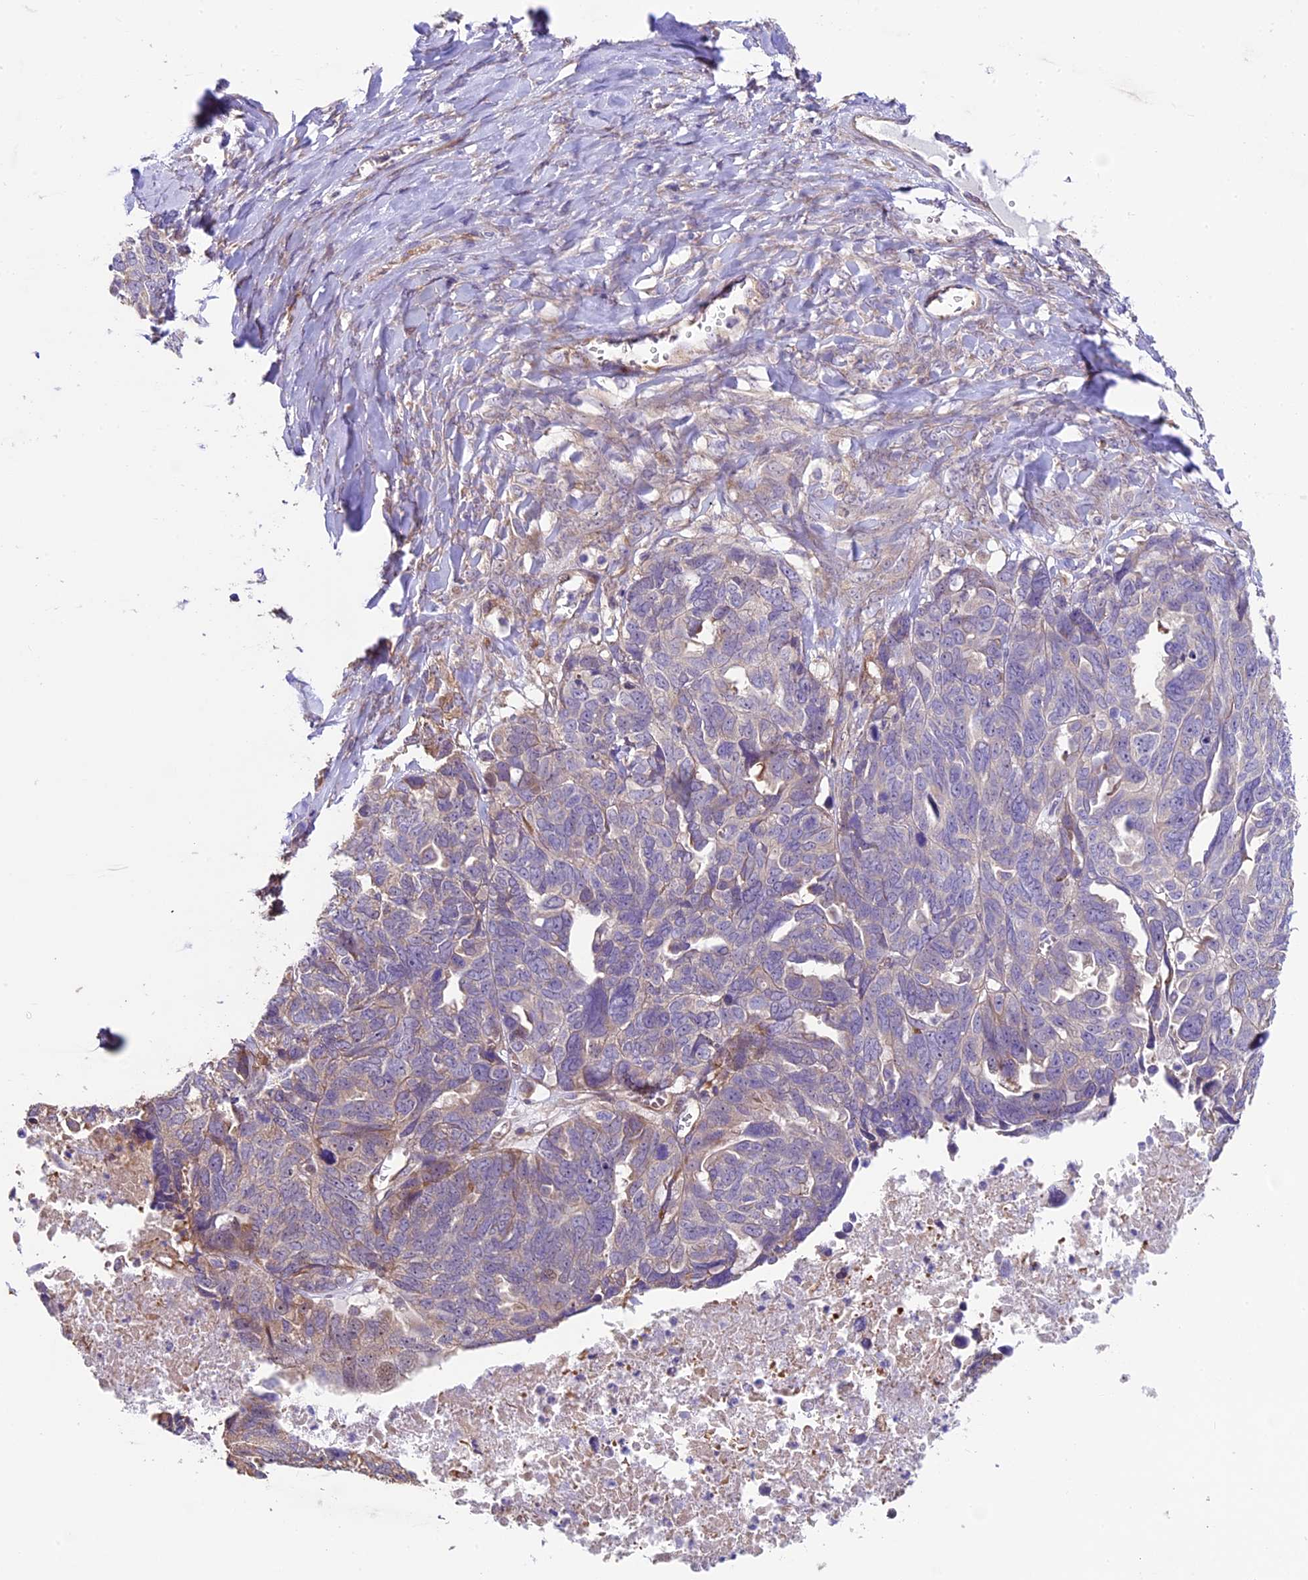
{"staining": {"intensity": "weak", "quantity": "<25%", "location": "cytoplasmic/membranous"}, "tissue": "ovarian cancer", "cell_type": "Tumor cells", "image_type": "cancer", "snomed": [{"axis": "morphology", "description": "Cystadenocarcinoma, serous, NOS"}, {"axis": "topography", "description": "Ovary"}], "caption": "Tumor cells show no significant staining in serous cystadenocarcinoma (ovarian).", "gene": "SPIRE1", "patient": {"sex": "female", "age": 79}}